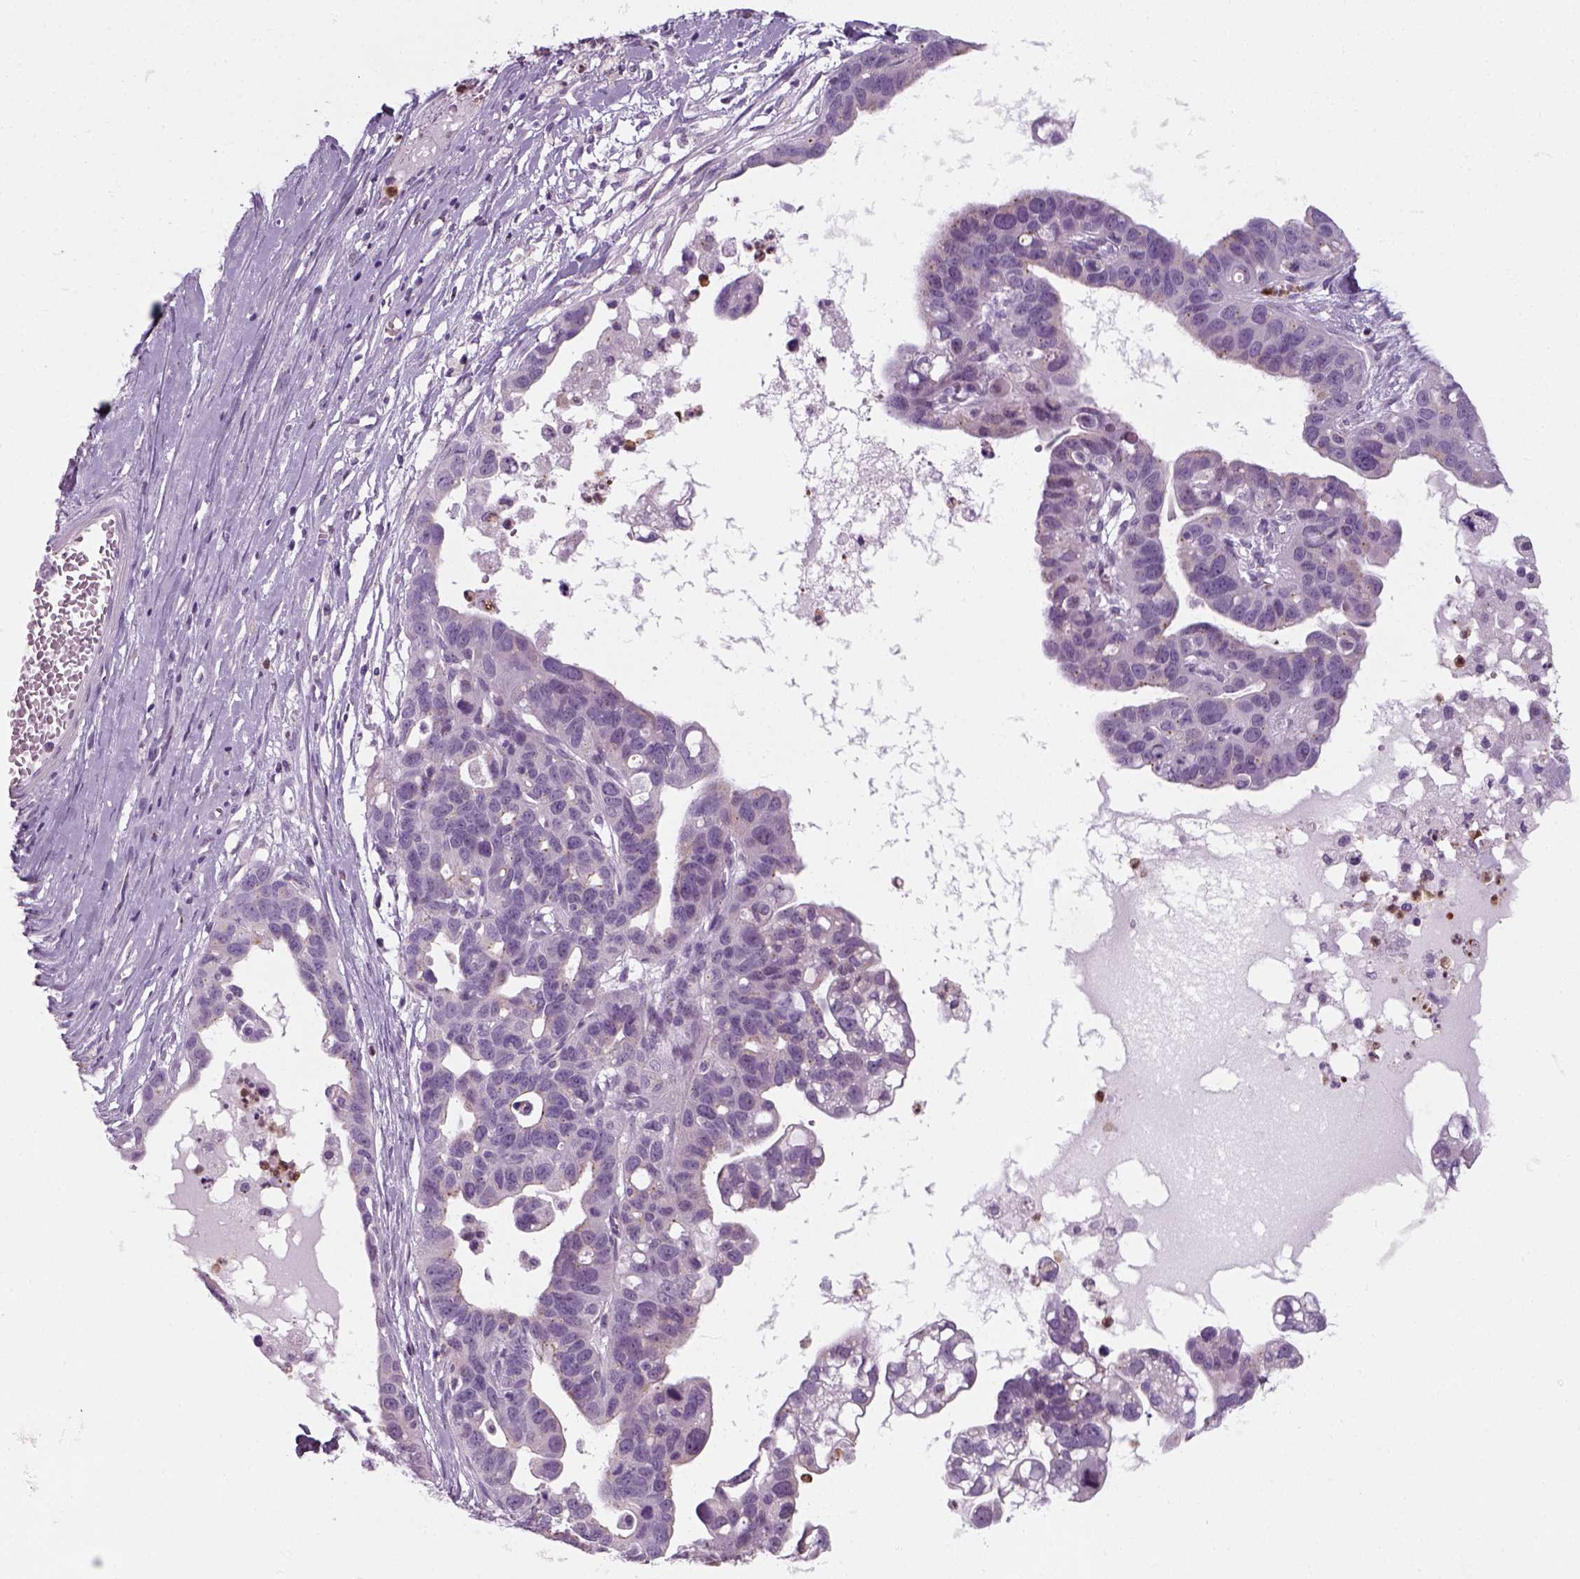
{"staining": {"intensity": "negative", "quantity": "none", "location": "none"}, "tissue": "ovarian cancer", "cell_type": "Tumor cells", "image_type": "cancer", "snomed": [{"axis": "morphology", "description": "Cystadenocarcinoma, serous, NOS"}, {"axis": "topography", "description": "Ovary"}], "caption": "Tumor cells show no significant staining in ovarian serous cystadenocarcinoma.", "gene": "IL4", "patient": {"sex": "female", "age": 69}}